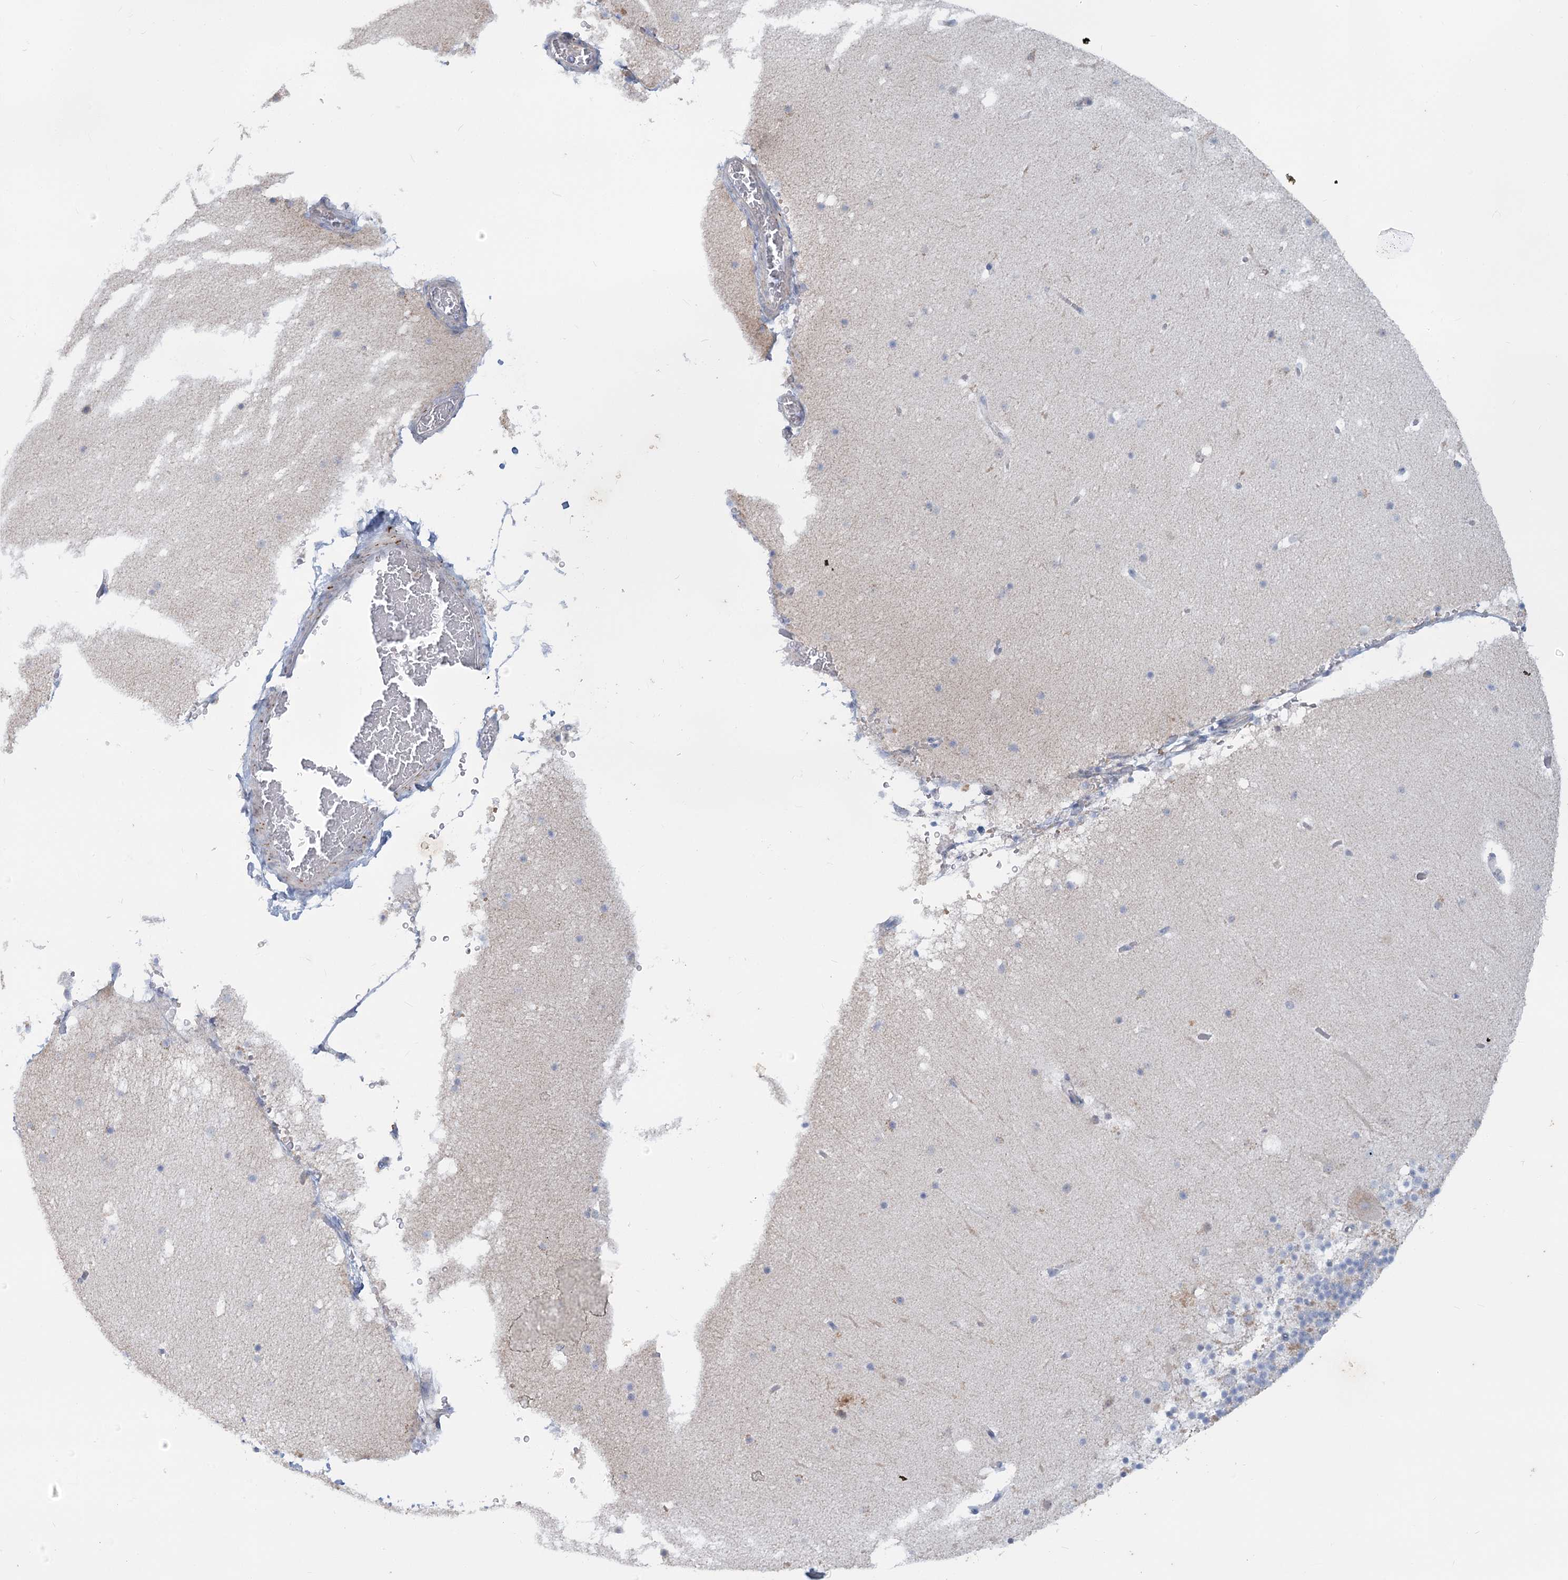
{"staining": {"intensity": "negative", "quantity": "none", "location": "none"}, "tissue": "cerebellum", "cell_type": "Cells in granular layer", "image_type": "normal", "snomed": [{"axis": "morphology", "description": "Normal tissue, NOS"}, {"axis": "topography", "description": "Cerebellum"}], "caption": "High power microscopy micrograph of an IHC histopathology image of benign cerebellum, revealing no significant expression in cells in granular layer. Nuclei are stained in blue.", "gene": "MTG1", "patient": {"sex": "male", "age": 57}}